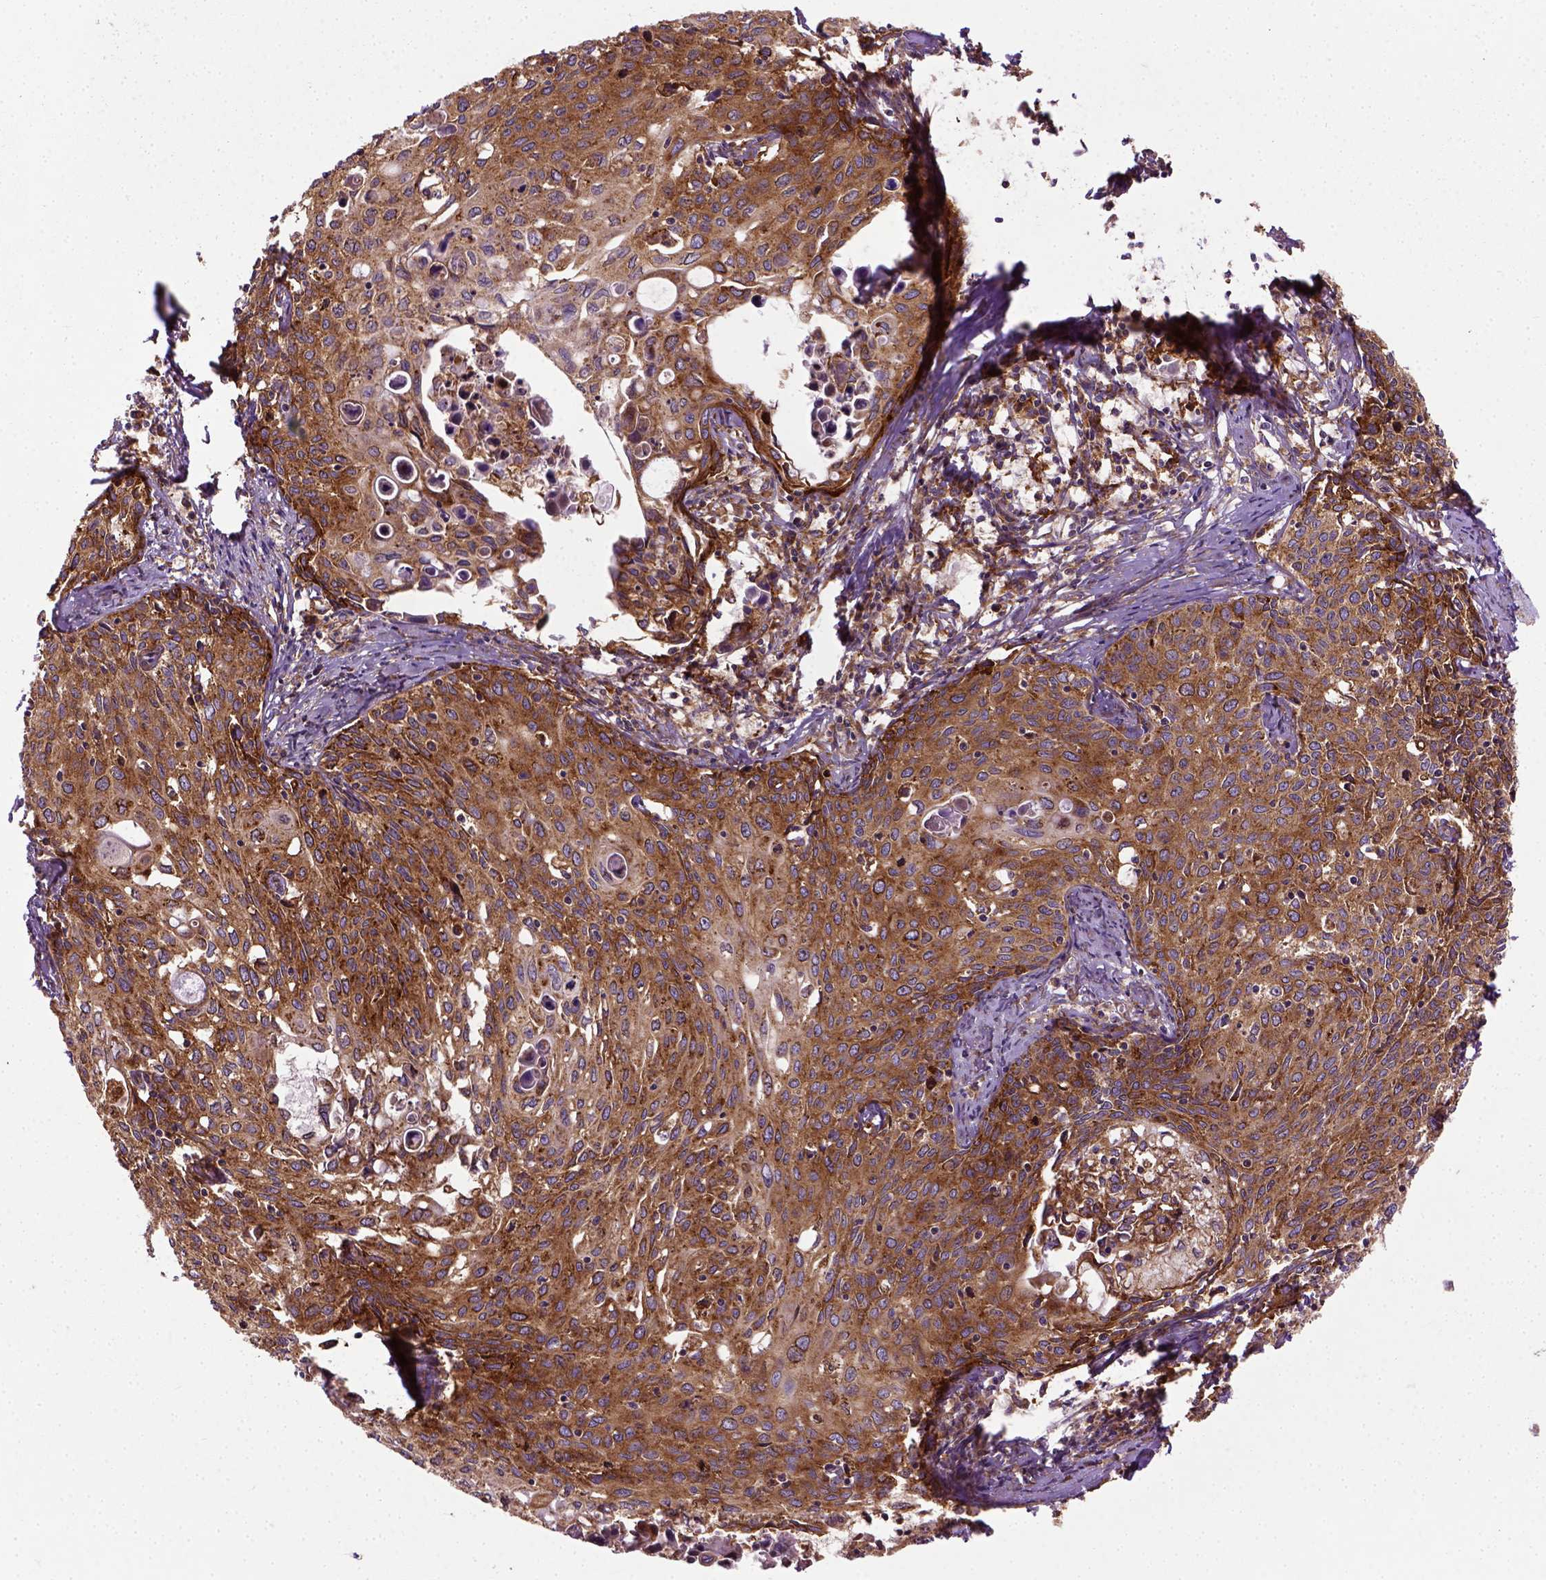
{"staining": {"intensity": "strong", "quantity": ">75%", "location": "cytoplasmic/membranous"}, "tissue": "cervical cancer", "cell_type": "Tumor cells", "image_type": "cancer", "snomed": [{"axis": "morphology", "description": "Squamous cell carcinoma, NOS"}, {"axis": "topography", "description": "Cervix"}], "caption": "Squamous cell carcinoma (cervical) stained with a protein marker demonstrates strong staining in tumor cells.", "gene": "CAPRIN1", "patient": {"sex": "female", "age": 62}}